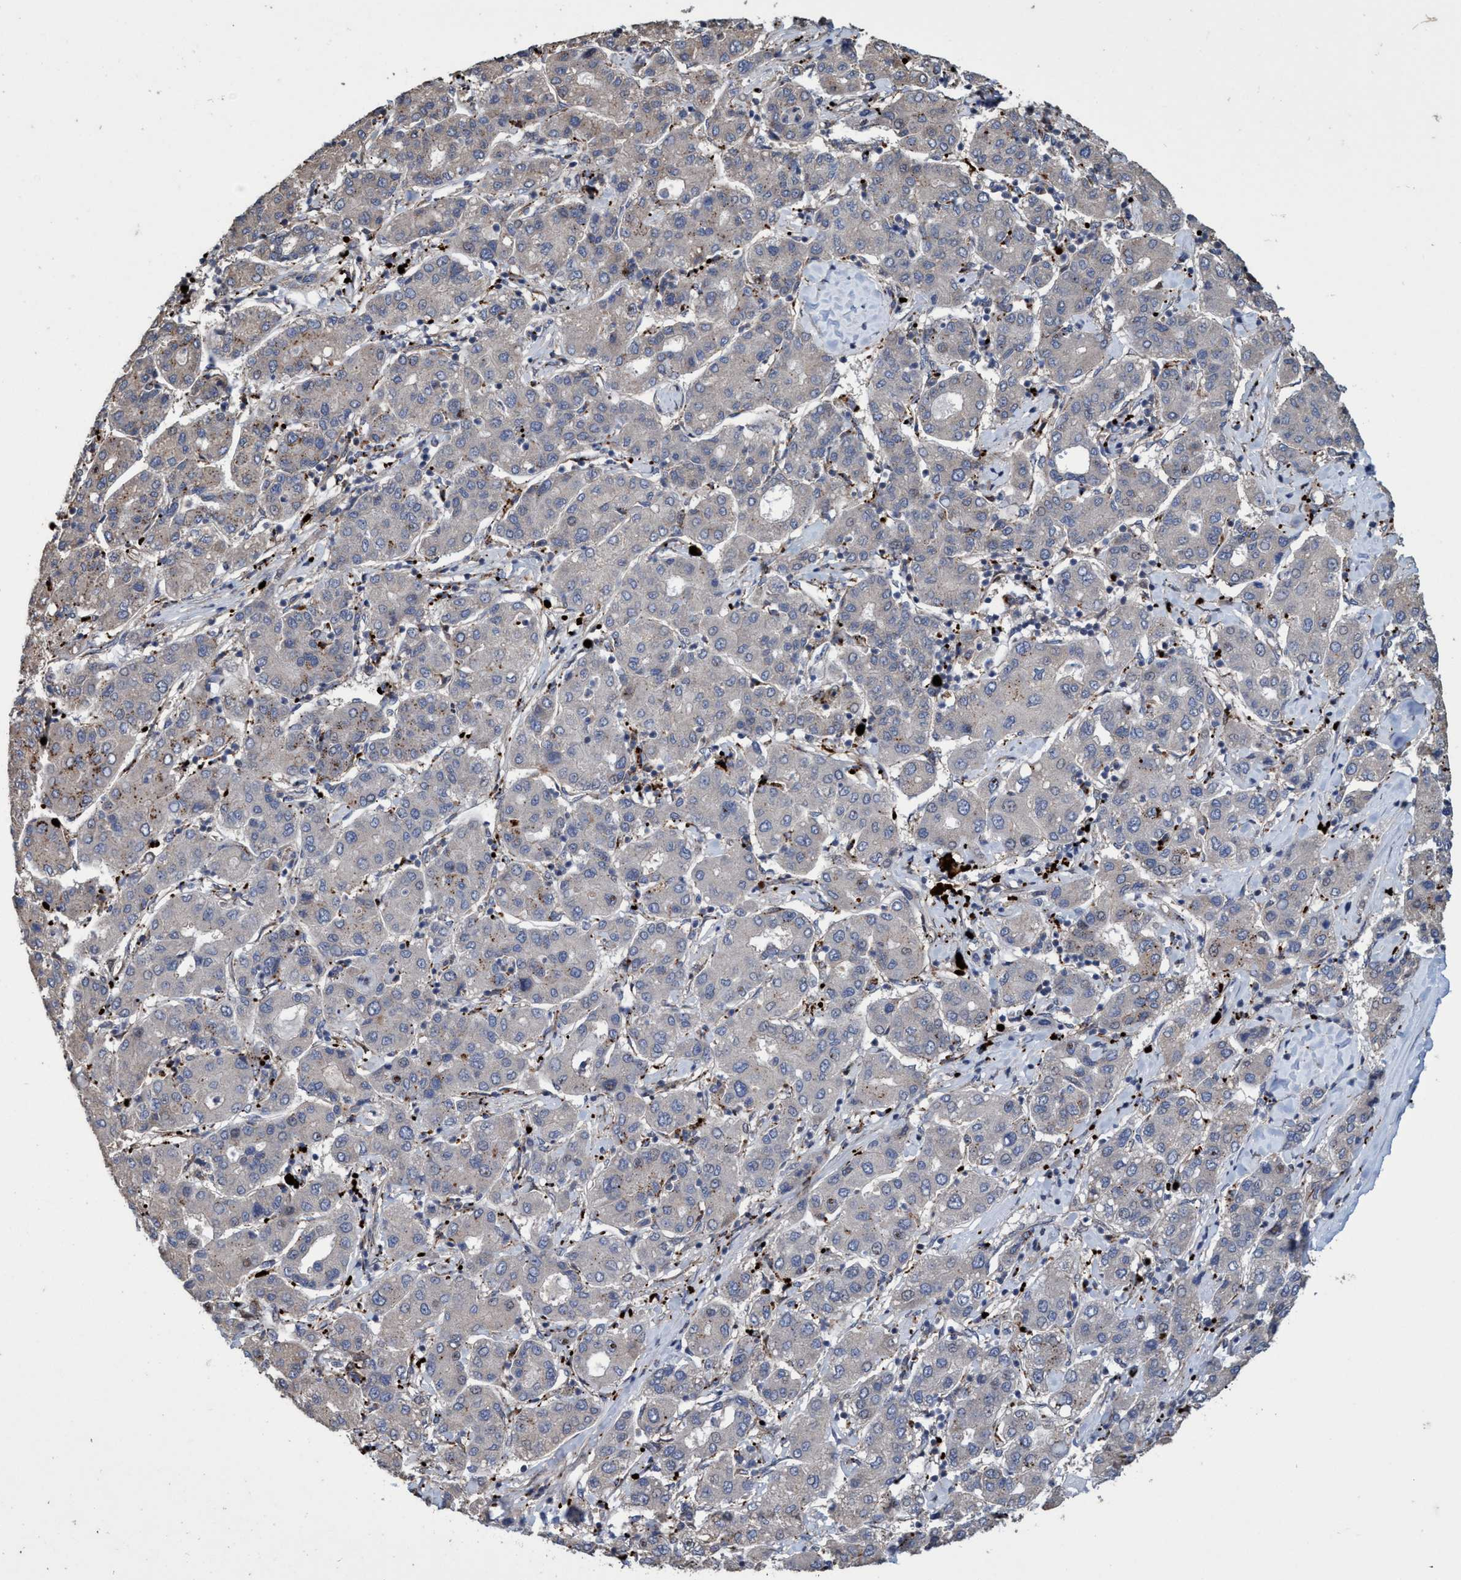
{"staining": {"intensity": "negative", "quantity": "none", "location": "none"}, "tissue": "liver cancer", "cell_type": "Tumor cells", "image_type": "cancer", "snomed": [{"axis": "morphology", "description": "Carcinoma, Hepatocellular, NOS"}, {"axis": "topography", "description": "Liver"}], "caption": "IHC micrograph of liver cancer stained for a protein (brown), which demonstrates no staining in tumor cells.", "gene": "BBS9", "patient": {"sex": "male", "age": 65}}